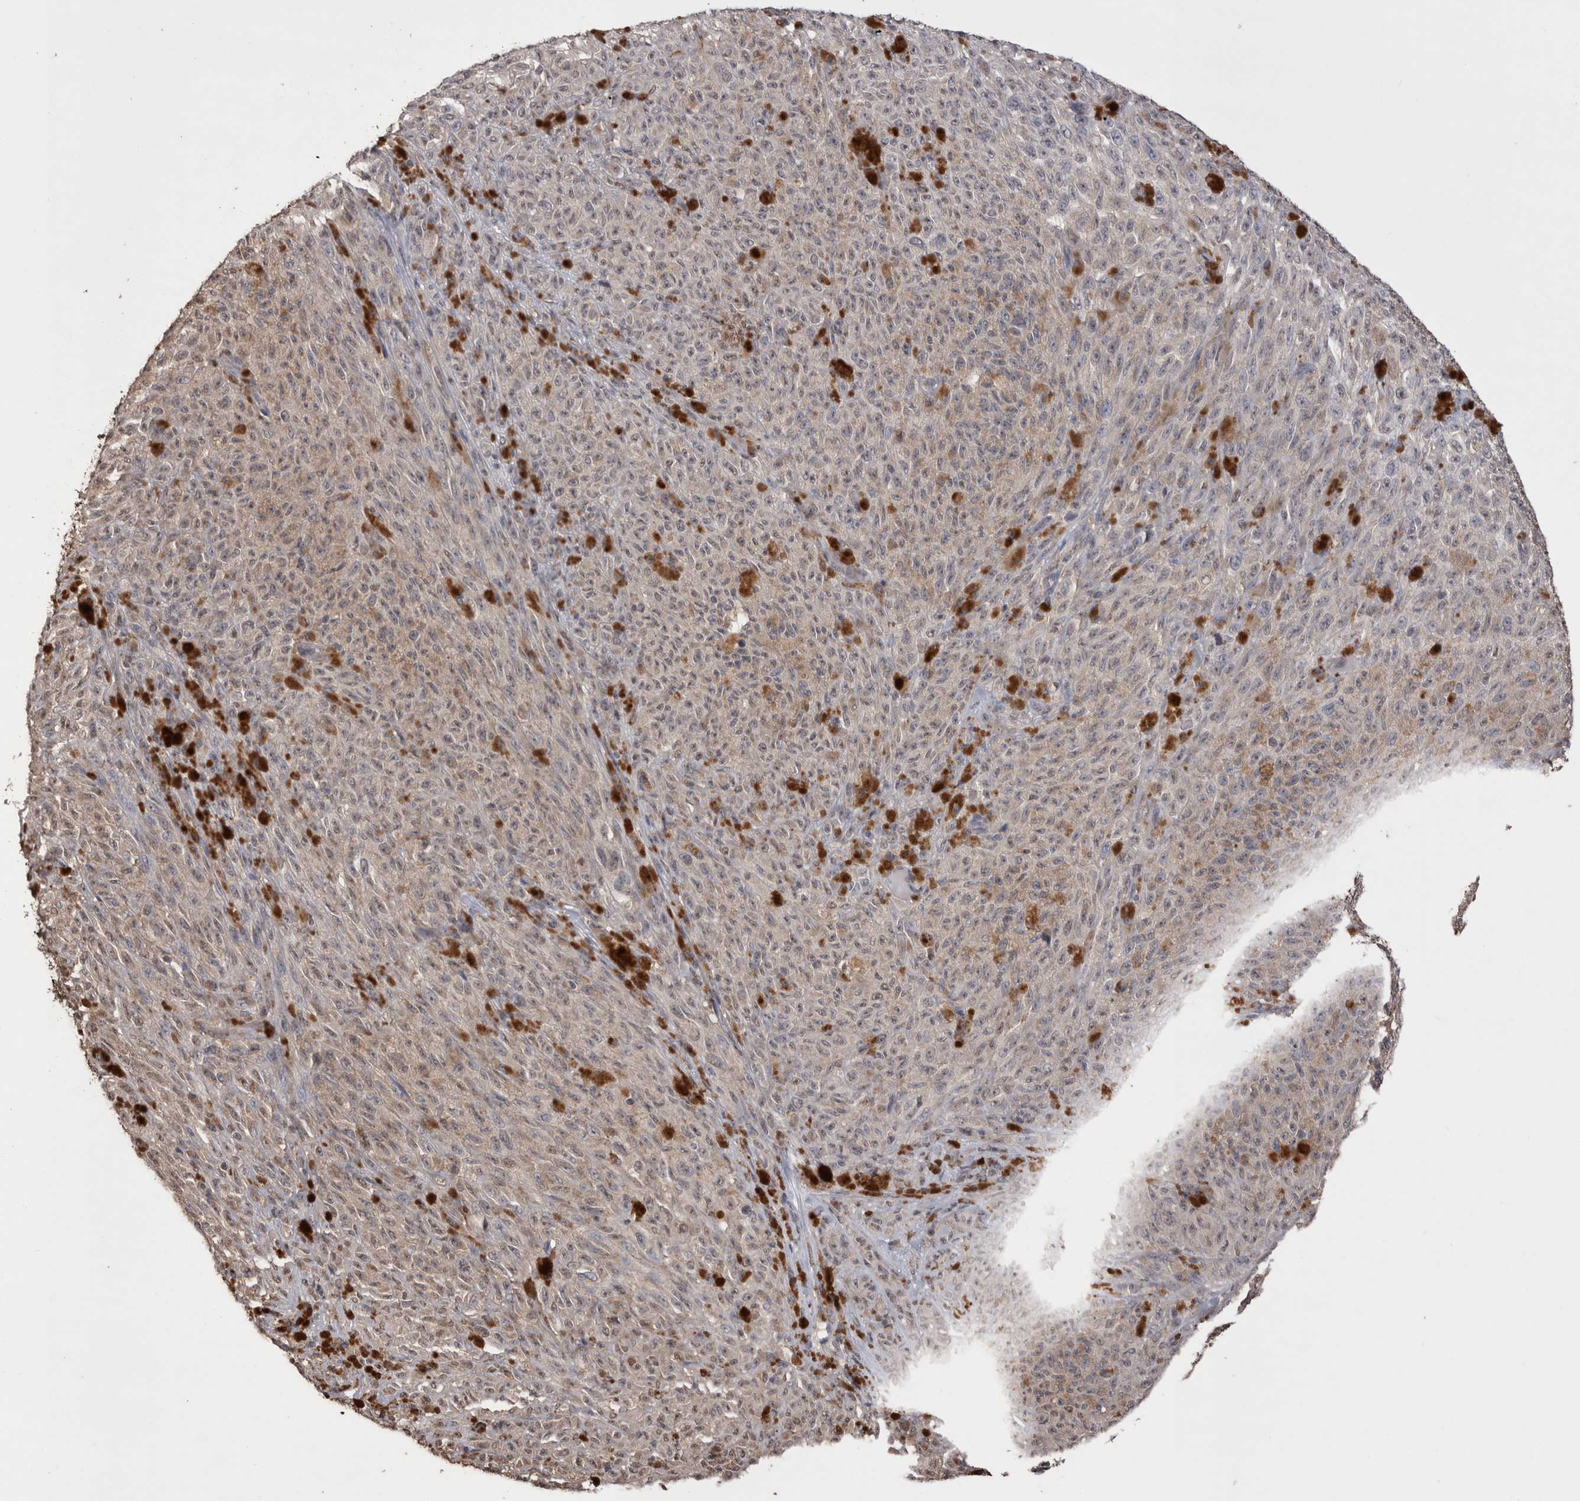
{"staining": {"intensity": "negative", "quantity": "none", "location": "none"}, "tissue": "melanoma", "cell_type": "Tumor cells", "image_type": "cancer", "snomed": [{"axis": "morphology", "description": "Malignant melanoma, NOS"}, {"axis": "topography", "description": "Skin"}], "caption": "DAB (3,3'-diaminobenzidine) immunohistochemical staining of melanoma reveals no significant positivity in tumor cells.", "gene": "GRK5", "patient": {"sex": "female", "age": 82}}